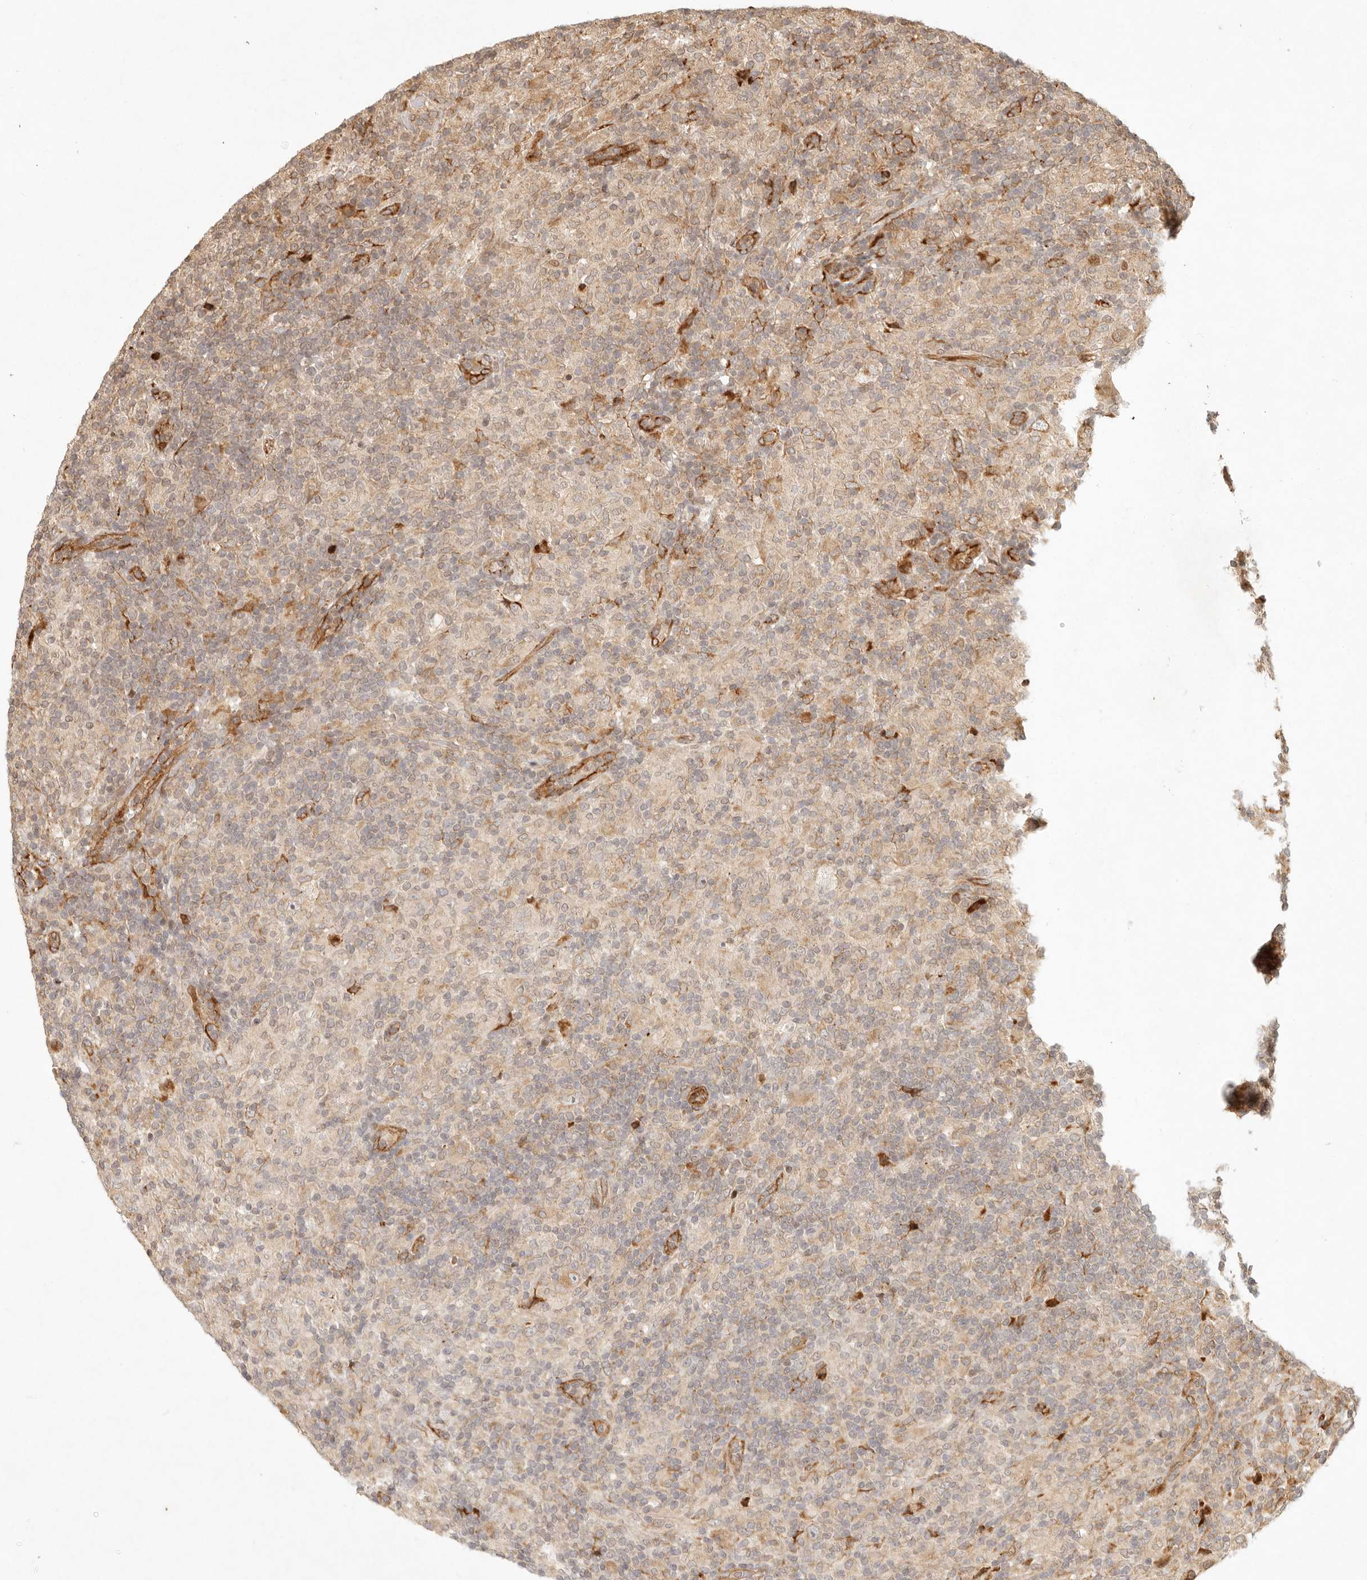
{"staining": {"intensity": "weak", "quantity": "<25%", "location": "cytoplasmic/membranous"}, "tissue": "lymphoma", "cell_type": "Tumor cells", "image_type": "cancer", "snomed": [{"axis": "morphology", "description": "Hodgkin's disease, NOS"}, {"axis": "topography", "description": "Lymph node"}], "caption": "Immunohistochemical staining of human lymphoma shows no significant staining in tumor cells. (DAB immunohistochemistry with hematoxylin counter stain).", "gene": "KLHL38", "patient": {"sex": "male", "age": 70}}